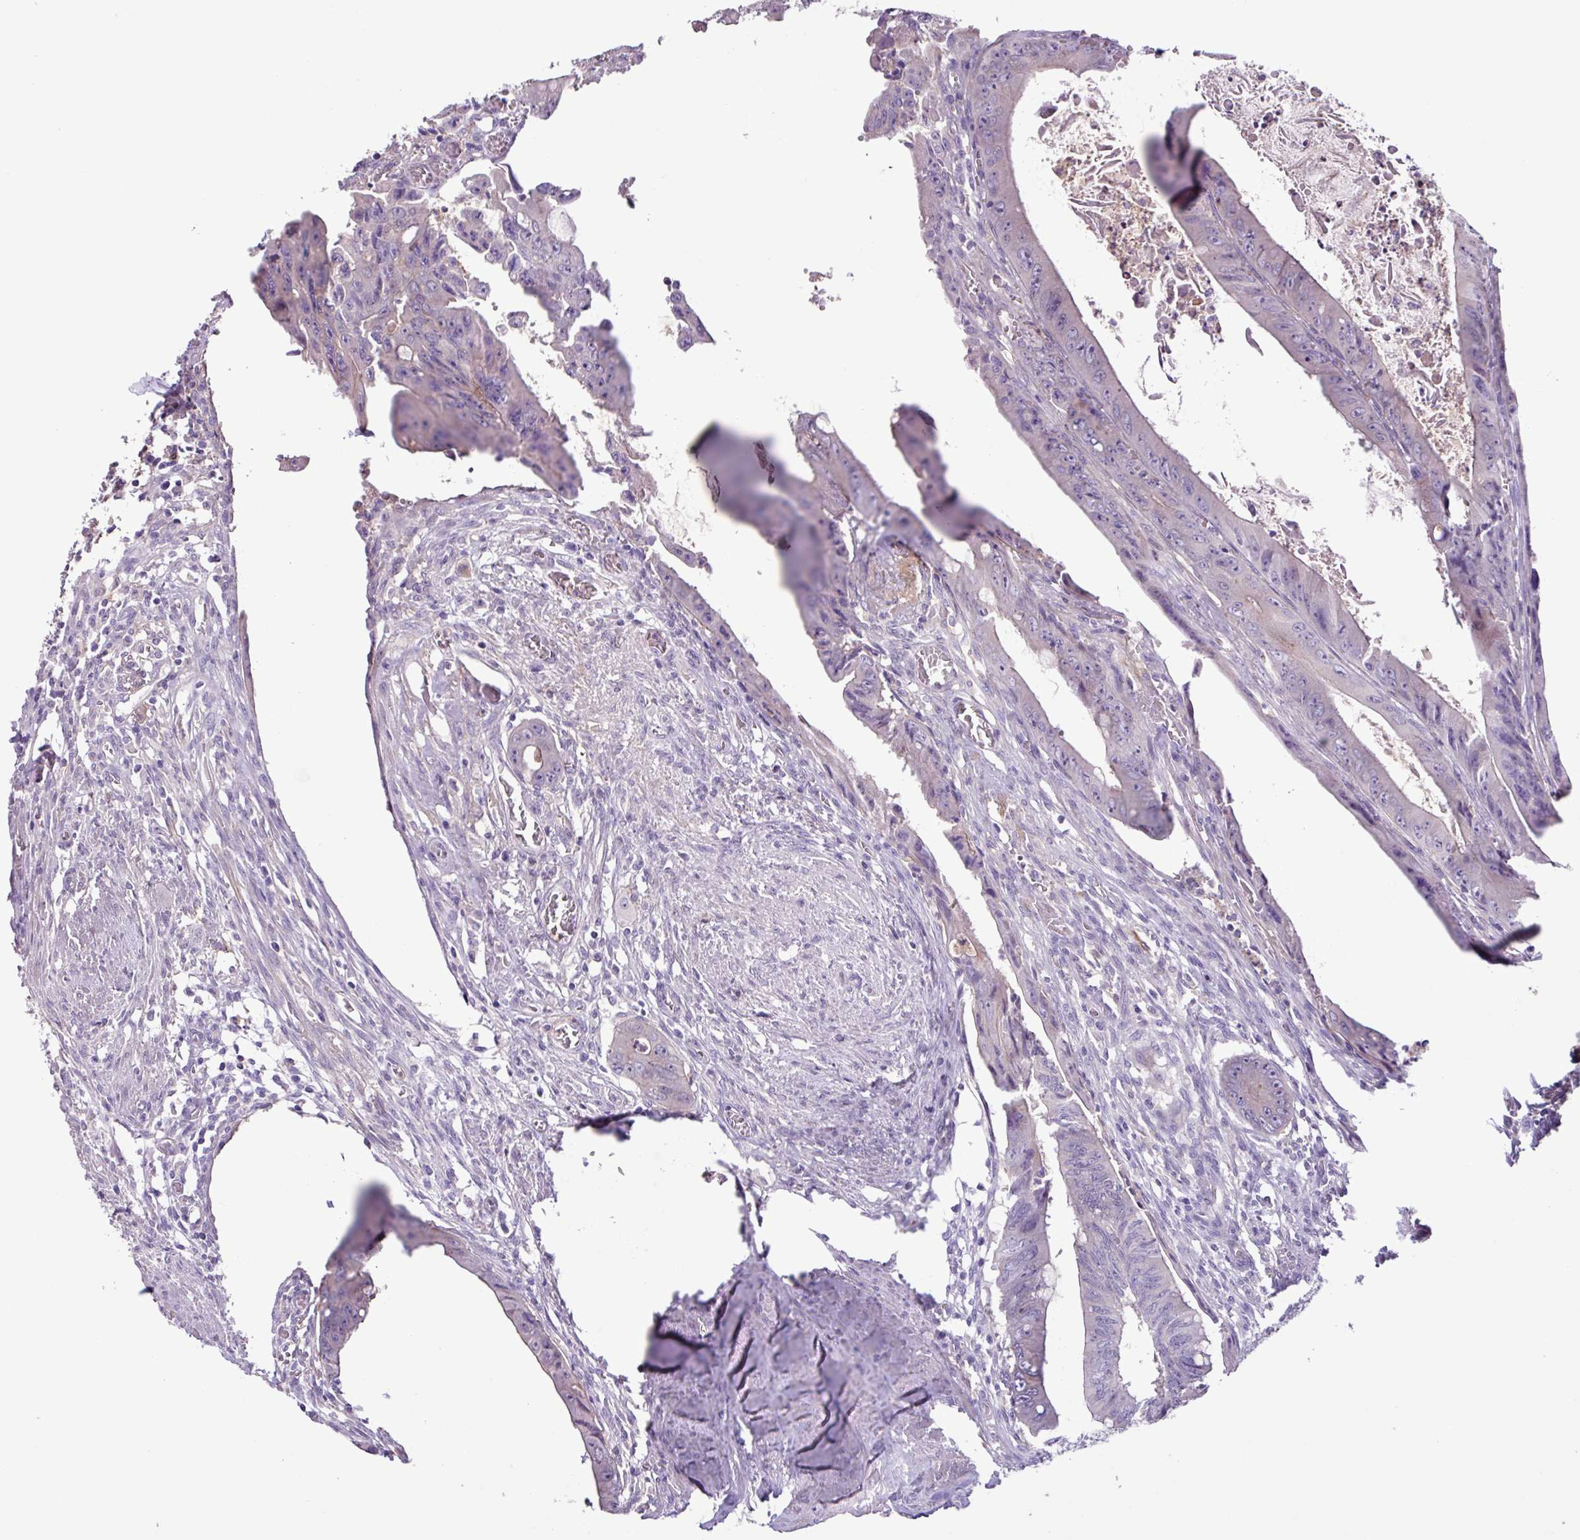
{"staining": {"intensity": "negative", "quantity": "none", "location": "none"}, "tissue": "colorectal cancer", "cell_type": "Tumor cells", "image_type": "cancer", "snomed": [{"axis": "morphology", "description": "Adenocarcinoma, NOS"}, {"axis": "topography", "description": "Rectum"}], "caption": "Immunohistochemical staining of human colorectal cancer demonstrates no significant expression in tumor cells.", "gene": "CYSTM1", "patient": {"sex": "male", "age": 78}}